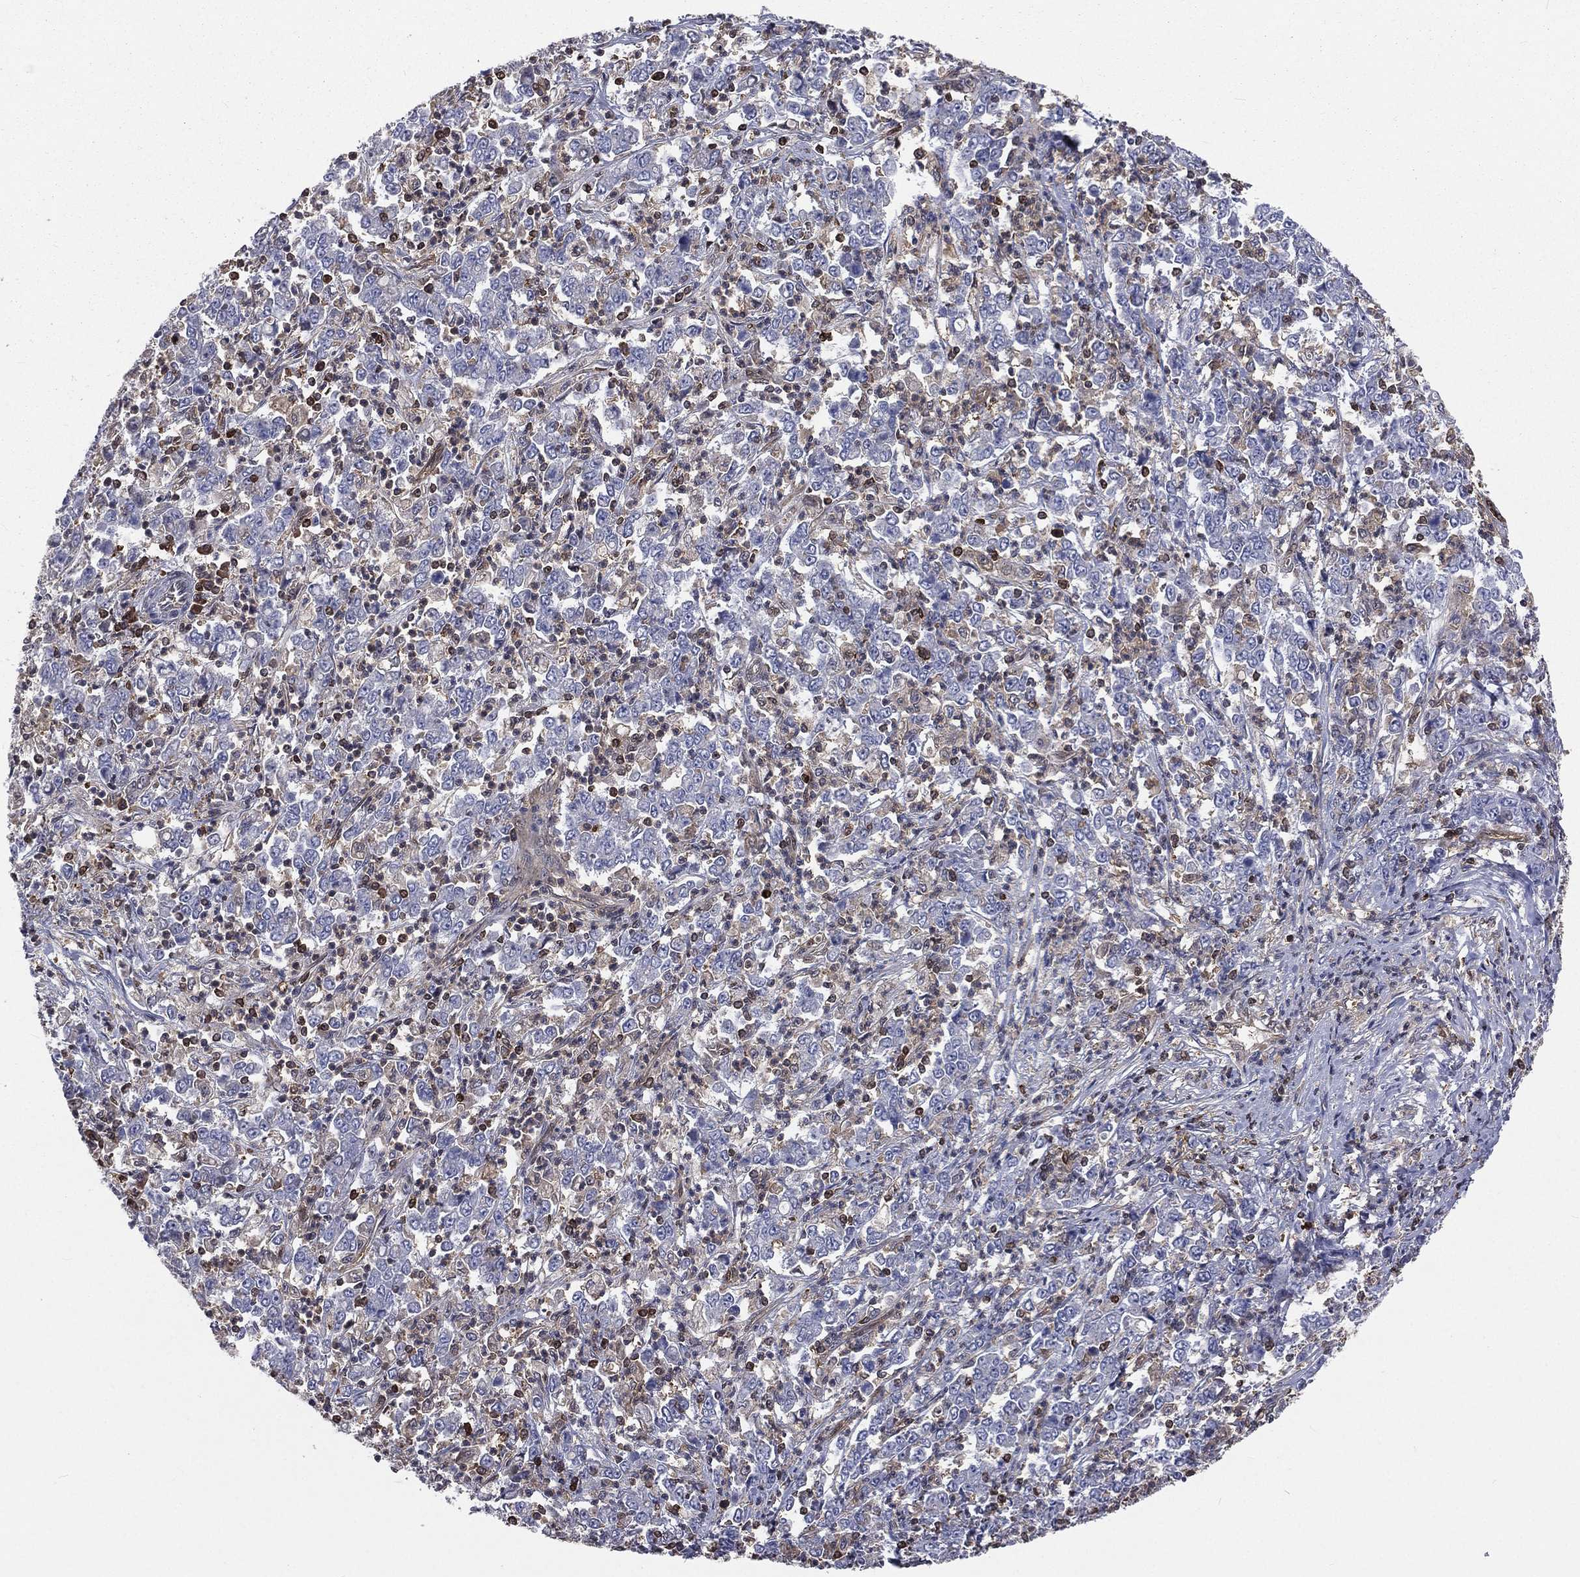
{"staining": {"intensity": "negative", "quantity": "none", "location": "none"}, "tissue": "stomach cancer", "cell_type": "Tumor cells", "image_type": "cancer", "snomed": [{"axis": "morphology", "description": "Adenocarcinoma, NOS"}, {"axis": "topography", "description": "Stomach, lower"}], "caption": "This is a image of immunohistochemistry staining of stomach adenocarcinoma, which shows no positivity in tumor cells. (Immunohistochemistry, brightfield microscopy, high magnification).", "gene": "TBC1D2", "patient": {"sex": "female", "age": 71}}